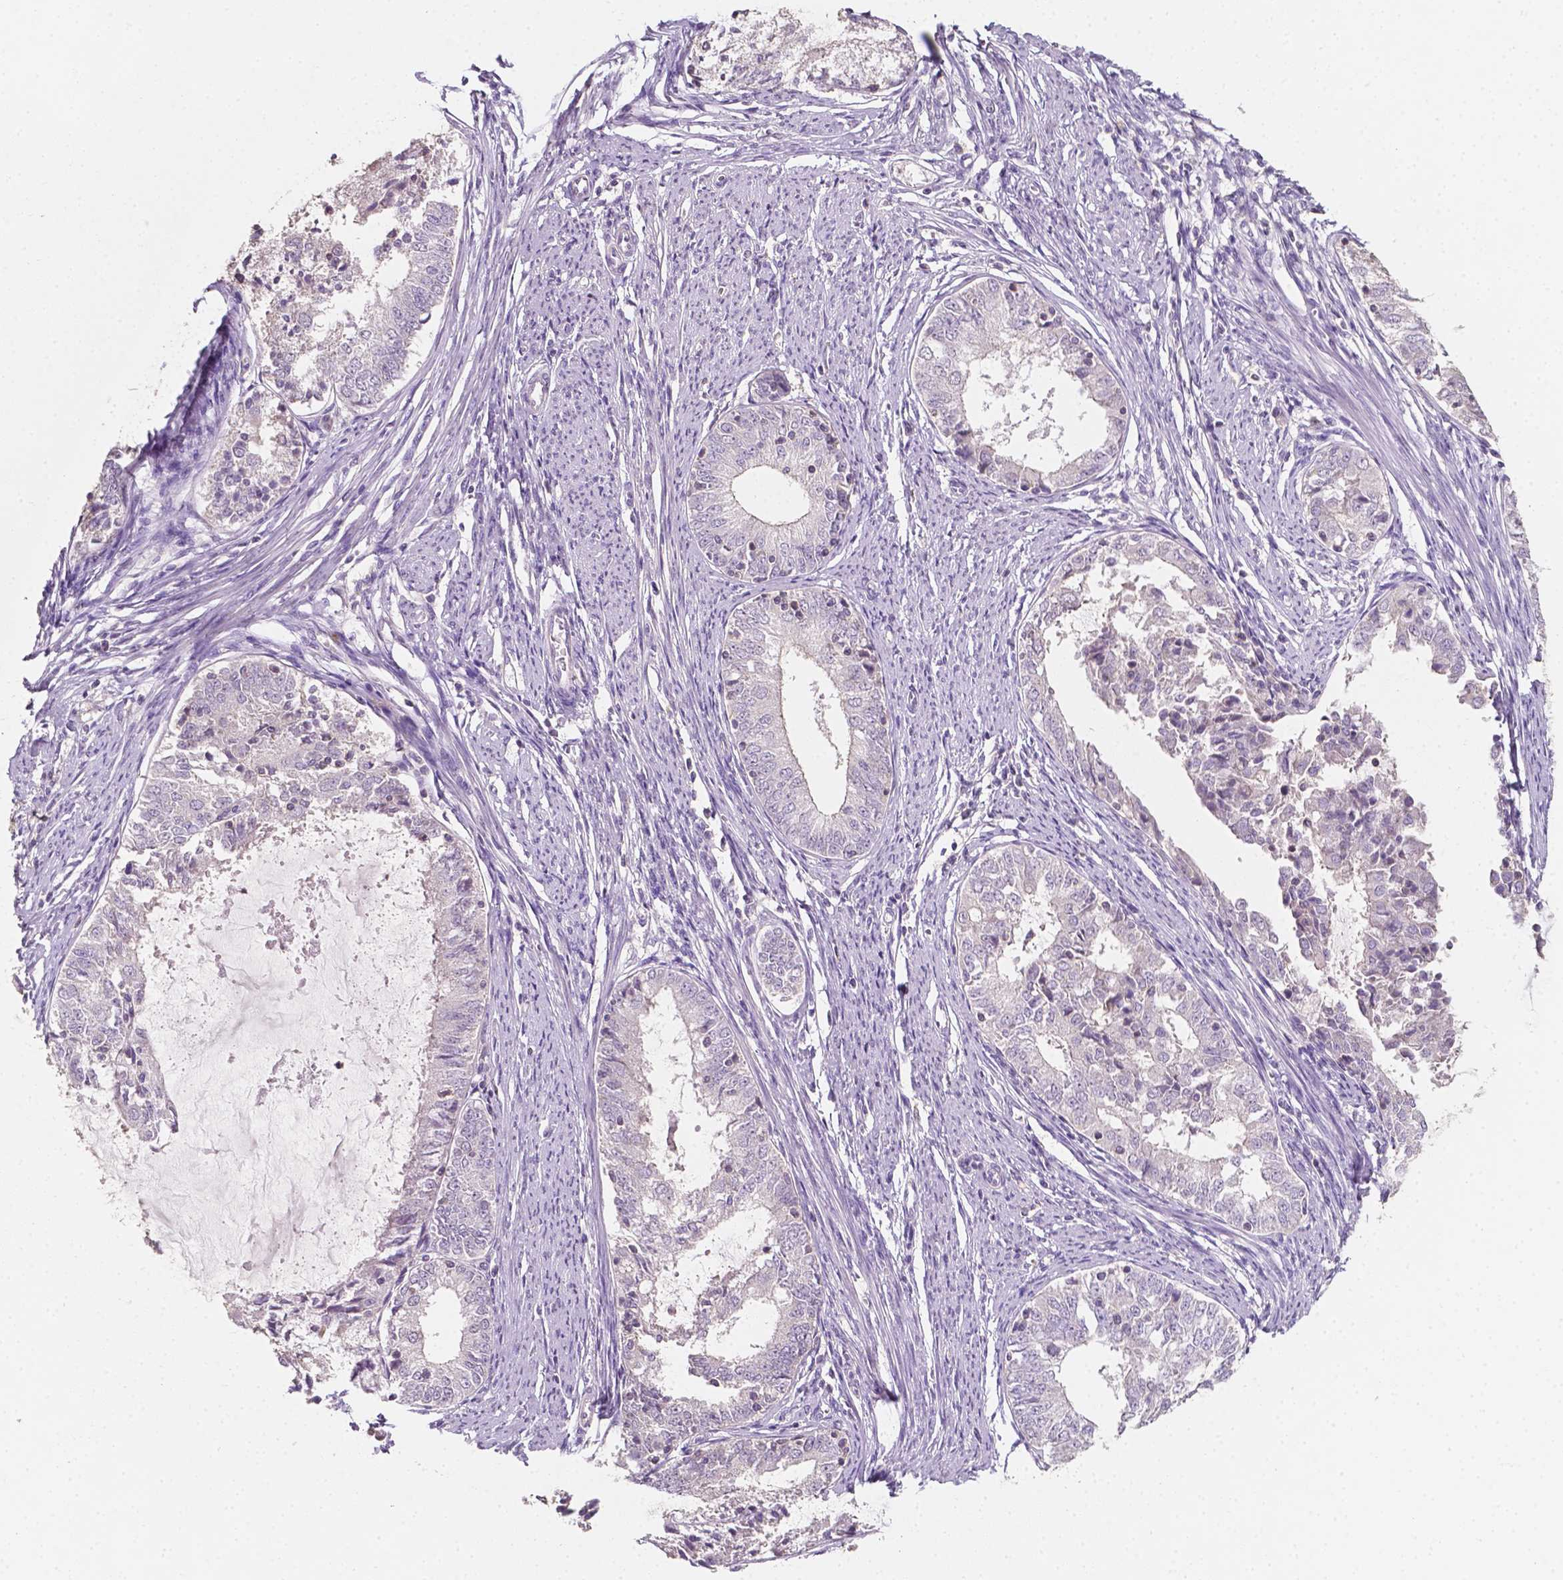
{"staining": {"intensity": "negative", "quantity": "none", "location": "none"}, "tissue": "endometrial cancer", "cell_type": "Tumor cells", "image_type": "cancer", "snomed": [{"axis": "morphology", "description": "Adenocarcinoma, NOS"}, {"axis": "topography", "description": "Endometrium"}], "caption": "DAB (3,3'-diaminobenzidine) immunohistochemical staining of human adenocarcinoma (endometrial) demonstrates no significant positivity in tumor cells.", "gene": "EGFR", "patient": {"sex": "female", "age": 57}}